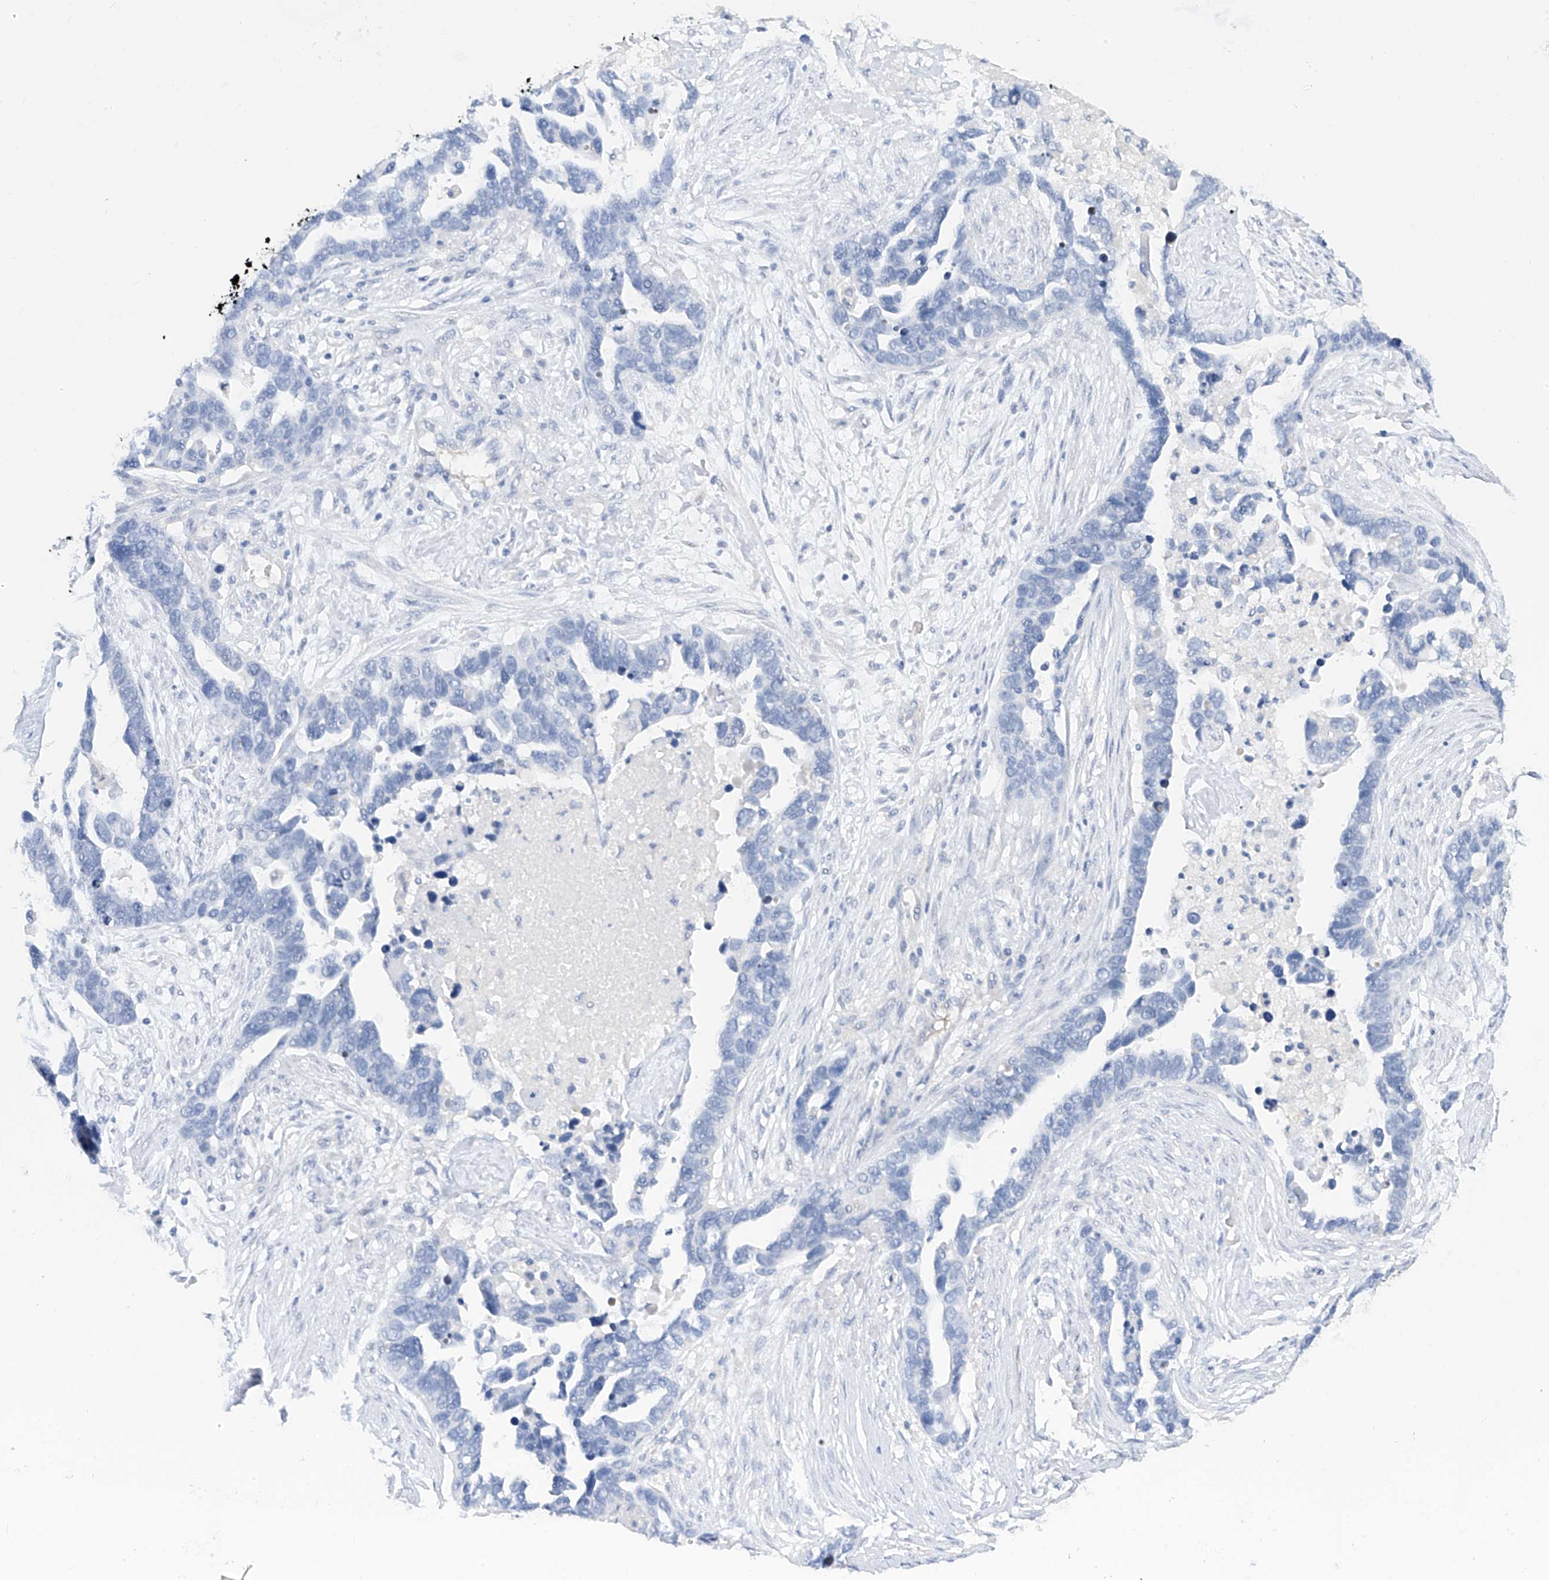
{"staining": {"intensity": "negative", "quantity": "none", "location": "none"}, "tissue": "ovarian cancer", "cell_type": "Tumor cells", "image_type": "cancer", "snomed": [{"axis": "morphology", "description": "Cystadenocarcinoma, serous, NOS"}, {"axis": "topography", "description": "Ovary"}], "caption": "This is an IHC histopathology image of ovarian cancer (serous cystadenocarcinoma). There is no expression in tumor cells.", "gene": "ZZEF1", "patient": {"sex": "female", "age": 54}}